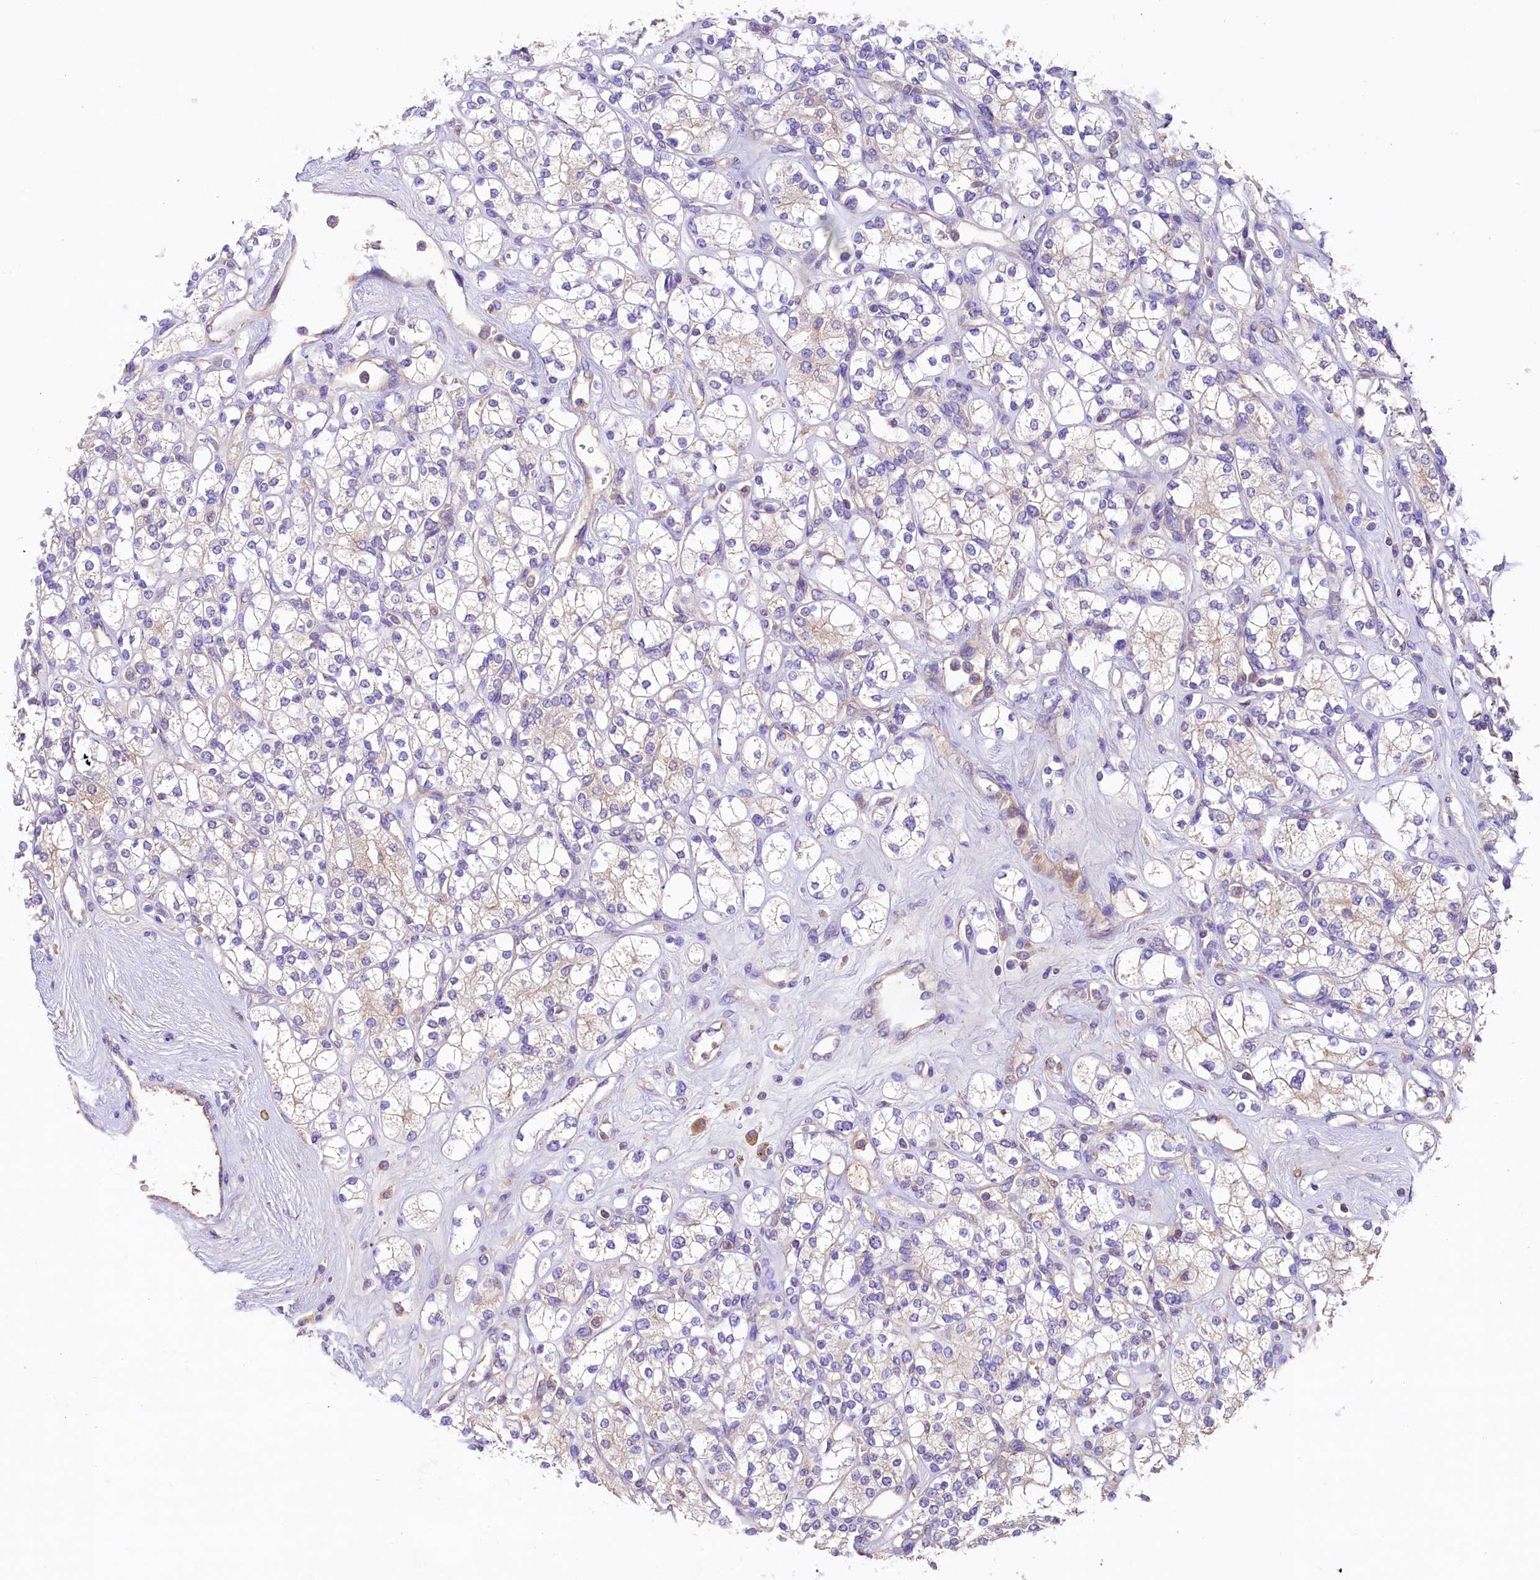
{"staining": {"intensity": "negative", "quantity": "none", "location": "none"}, "tissue": "renal cancer", "cell_type": "Tumor cells", "image_type": "cancer", "snomed": [{"axis": "morphology", "description": "Adenocarcinoma, NOS"}, {"axis": "topography", "description": "Kidney"}], "caption": "Tumor cells show no significant protein expression in adenocarcinoma (renal). Nuclei are stained in blue.", "gene": "PMPCB", "patient": {"sex": "male", "age": 77}}